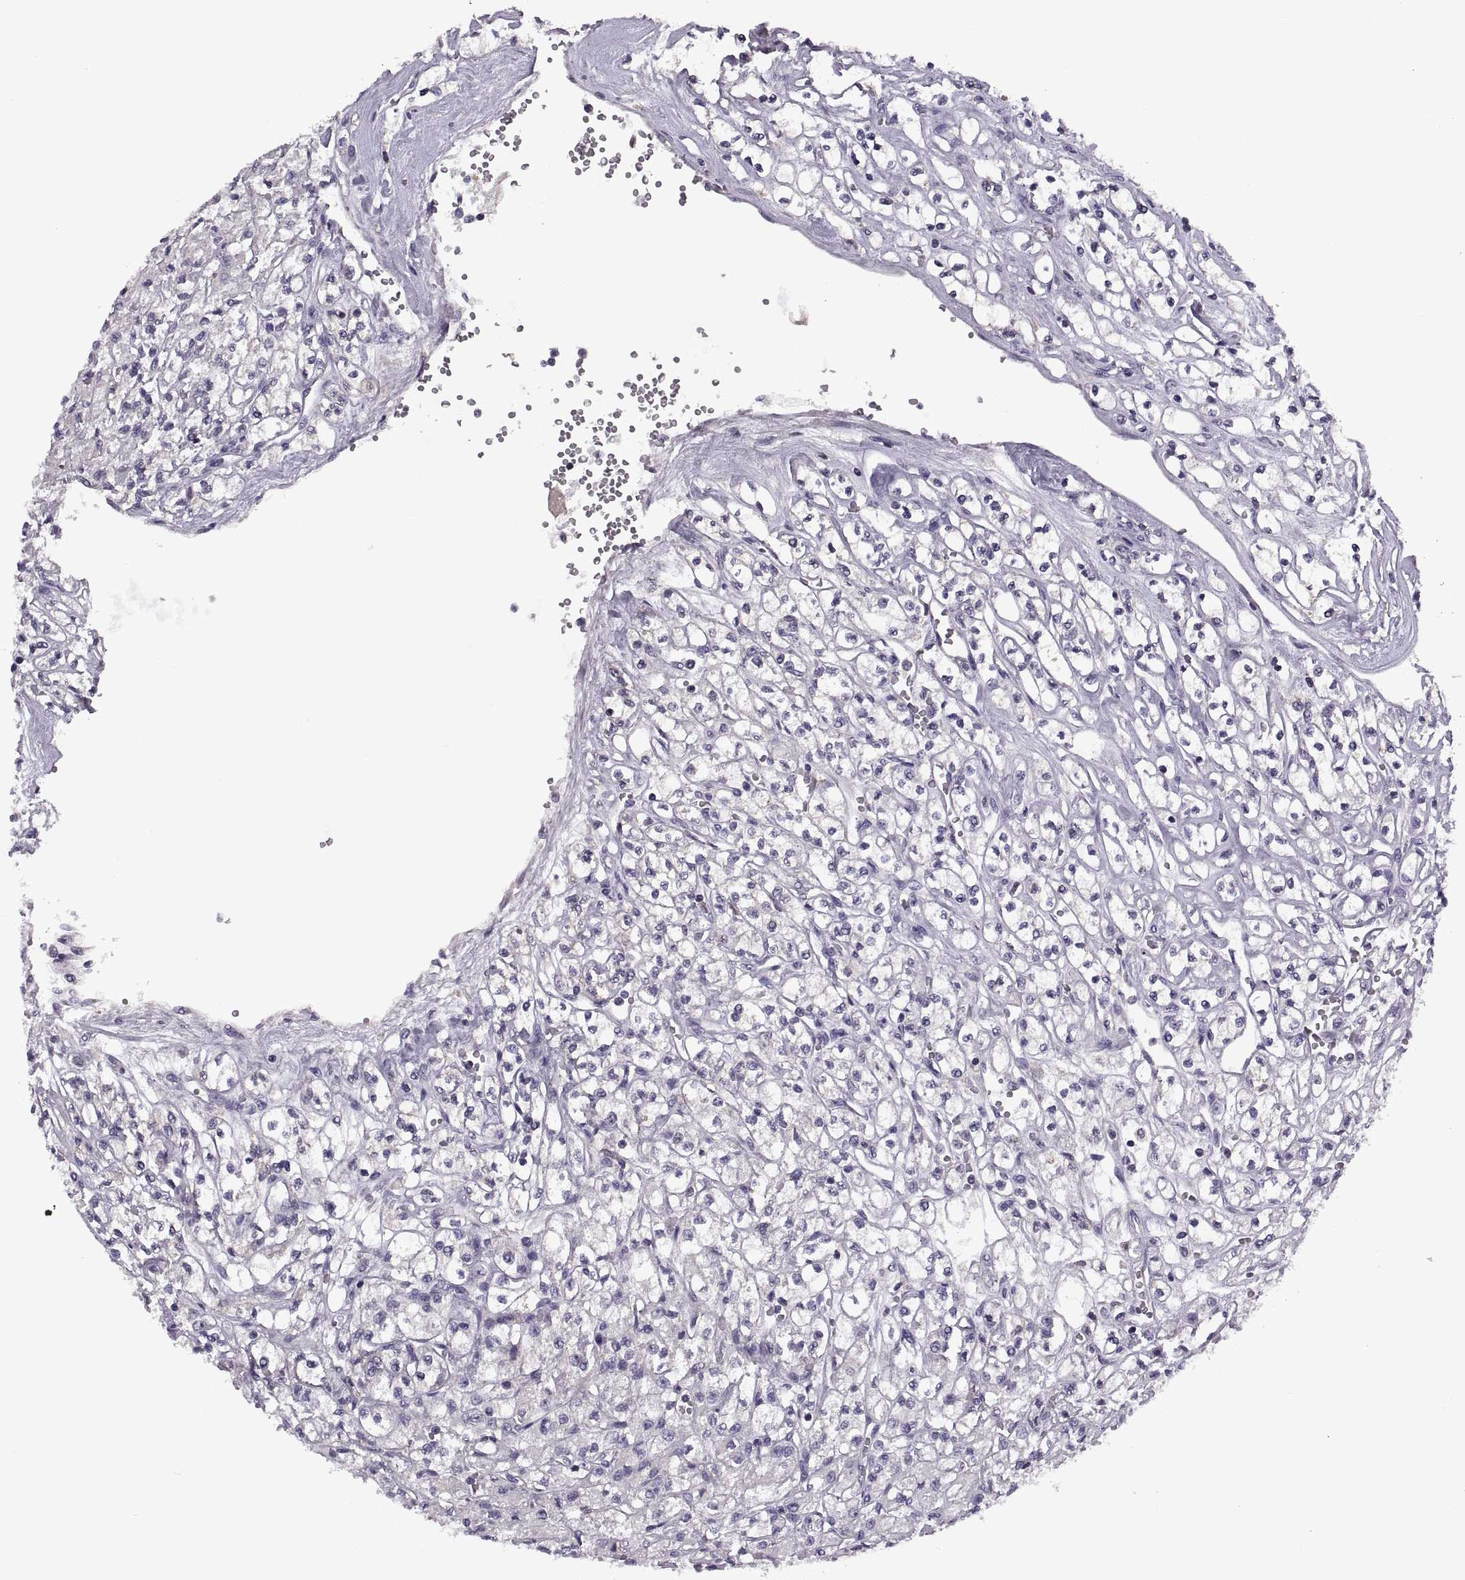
{"staining": {"intensity": "negative", "quantity": "none", "location": "none"}, "tissue": "renal cancer", "cell_type": "Tumor cells", "image_type": "cancer", "snomed": [{"axis": "morphology", "description": "Adenocarcinoma, NOS"}, {"axis": "topography", "description": "Kidney"}], "caption": "Immunohistochemical staining of adenocarcinoma (renal) exhibits no significant expression in tumor cells. (Brightfield microscopy of DAB (3,3'-diaminobenzidine) IHC at high magnification).", "gene": "LETM2", "patient": {"sex": "female", "age": 70}}